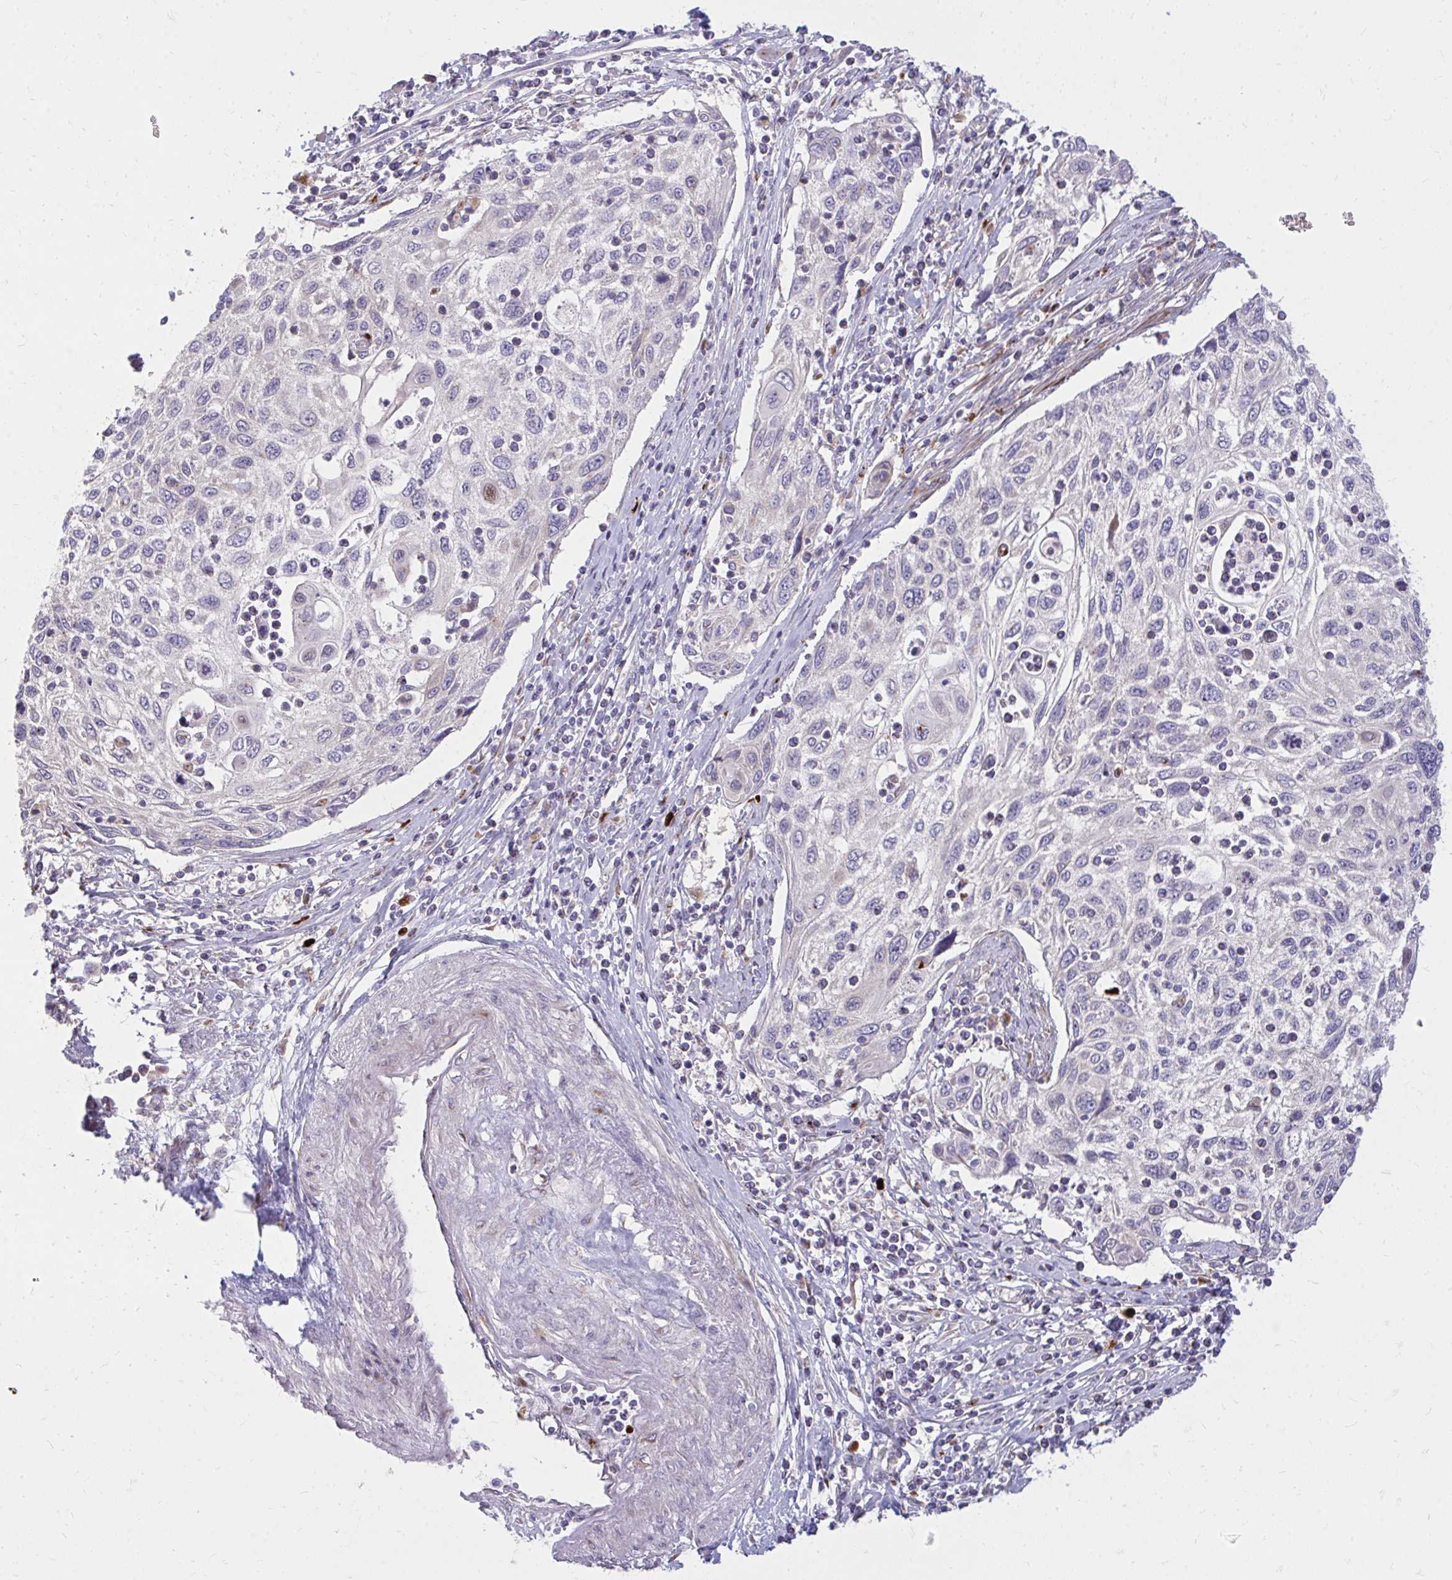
{"staining": {"intensity": "negative", "quantity": "none", "location": "none"}, "tissue": "cervical cancer", "cell_type": "Tumor cells", "image_type": "cancer", "snomed": [{"axis": "morphology", "description": "Squamous cell carcinoma, NOS"}, {"axis": "topography", "description": "Cervix"}], "caption": "There is no significant staining in tumor cells of cervical cancer (squamous cell carcinoma).", "gene": "RAB6B", "patient": {"sex": "female", "age": 70}}